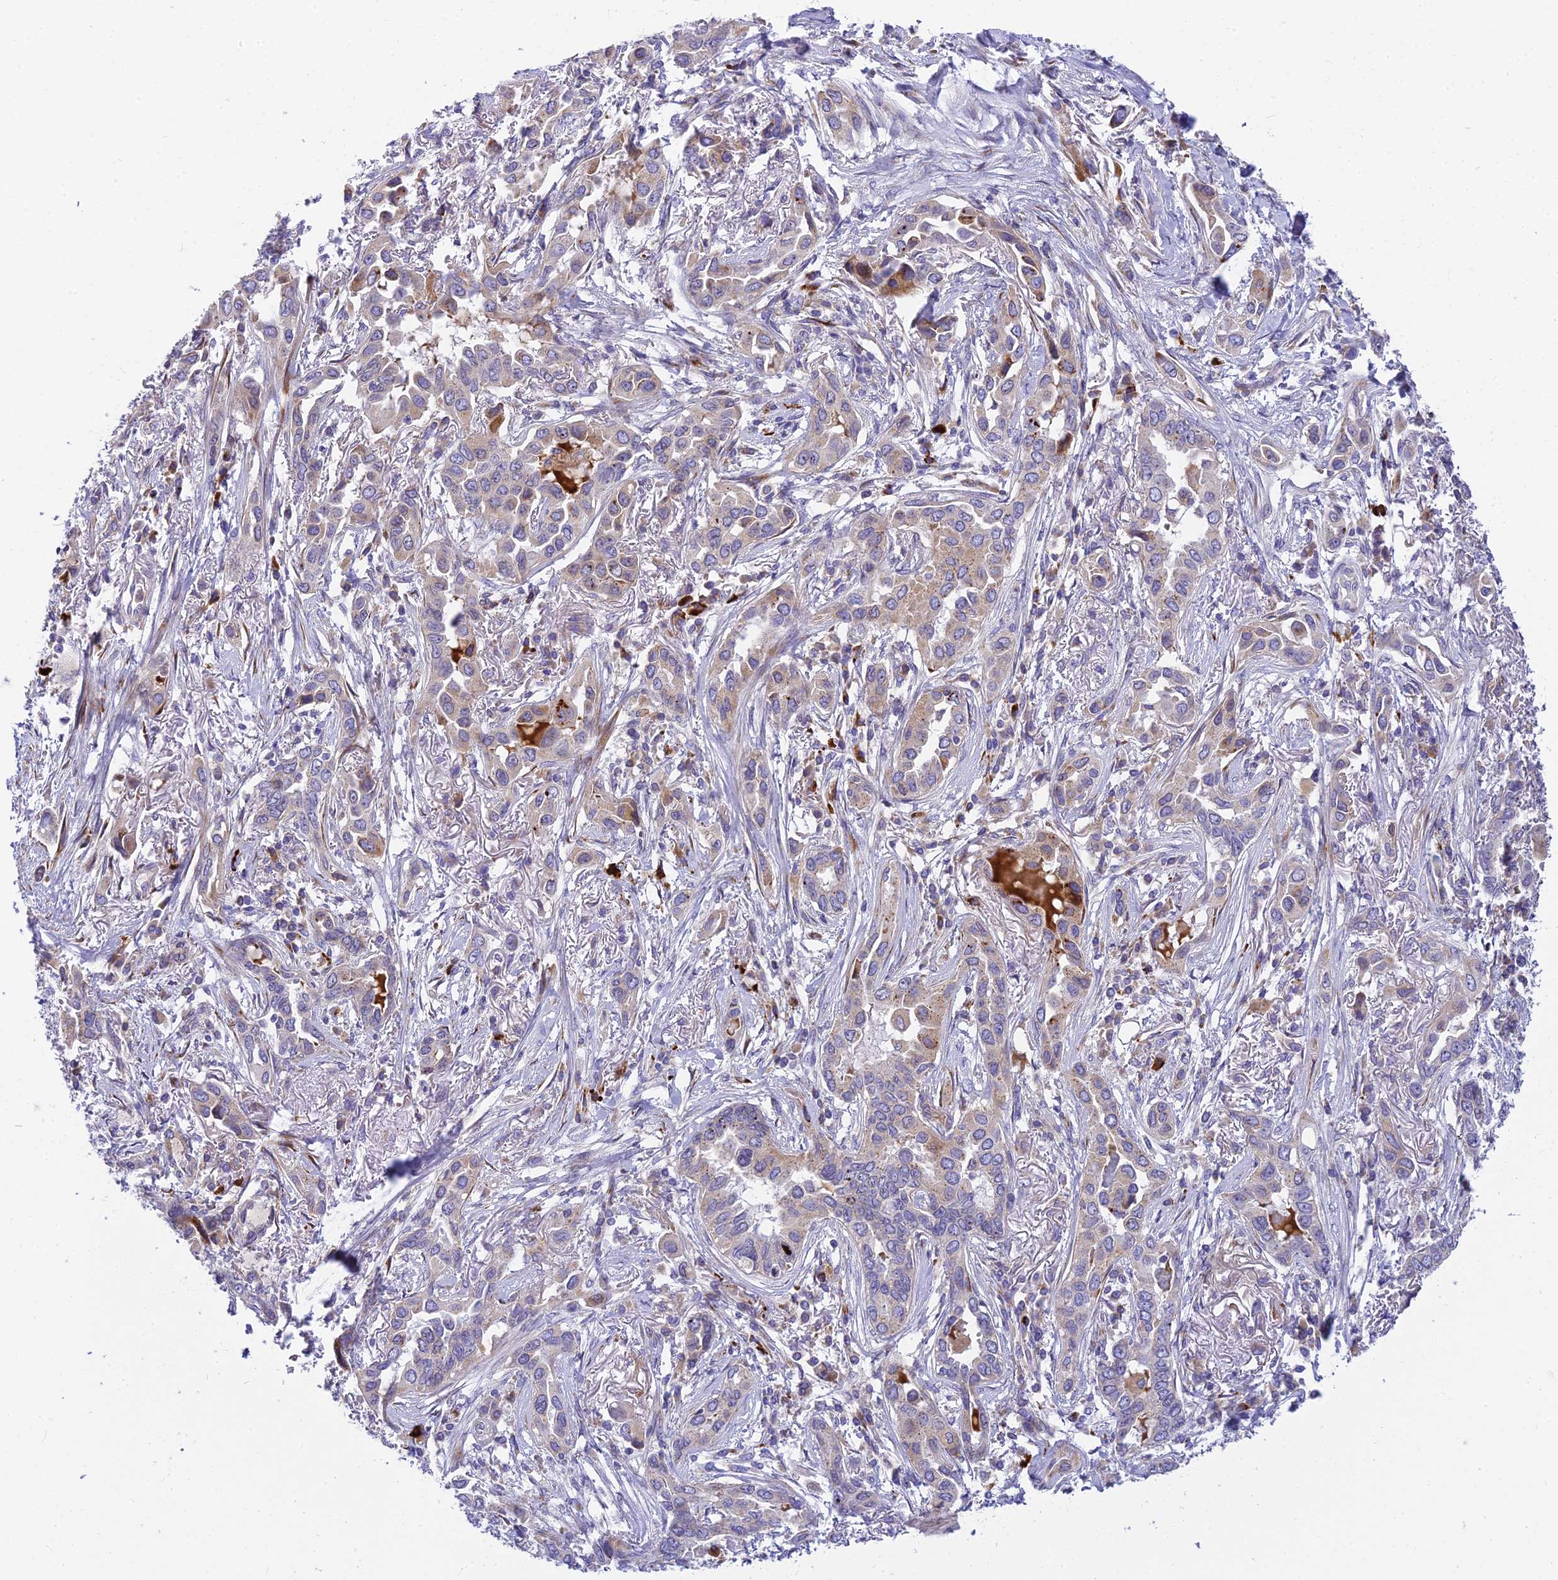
{"staining": {"intensity": "moderate", "quantity": "<25%", "location": "cytoplasmic/membranous"}, "tissue": "lung cancer", "cell_type": "Tumor cells", "image_type": "cancer", "snomed": [{"axis": "morphology", "description": "Adenocarcinoma, NOS"}, {"axis": "topography", "description": "Lung"}], "caption": "DAB (3,3'-diaminobenzidine) immunohistochemical staining of human adenocarcinoma (lung) shows moderate cytoplasmic/membranous protein positivity in approximately <25% of tumor cells. (DAB IHC, brown staining for protein, blue staining for nuclei).", "gene": "CLCN7", "patient": {"sex": "female", "age": 76}}